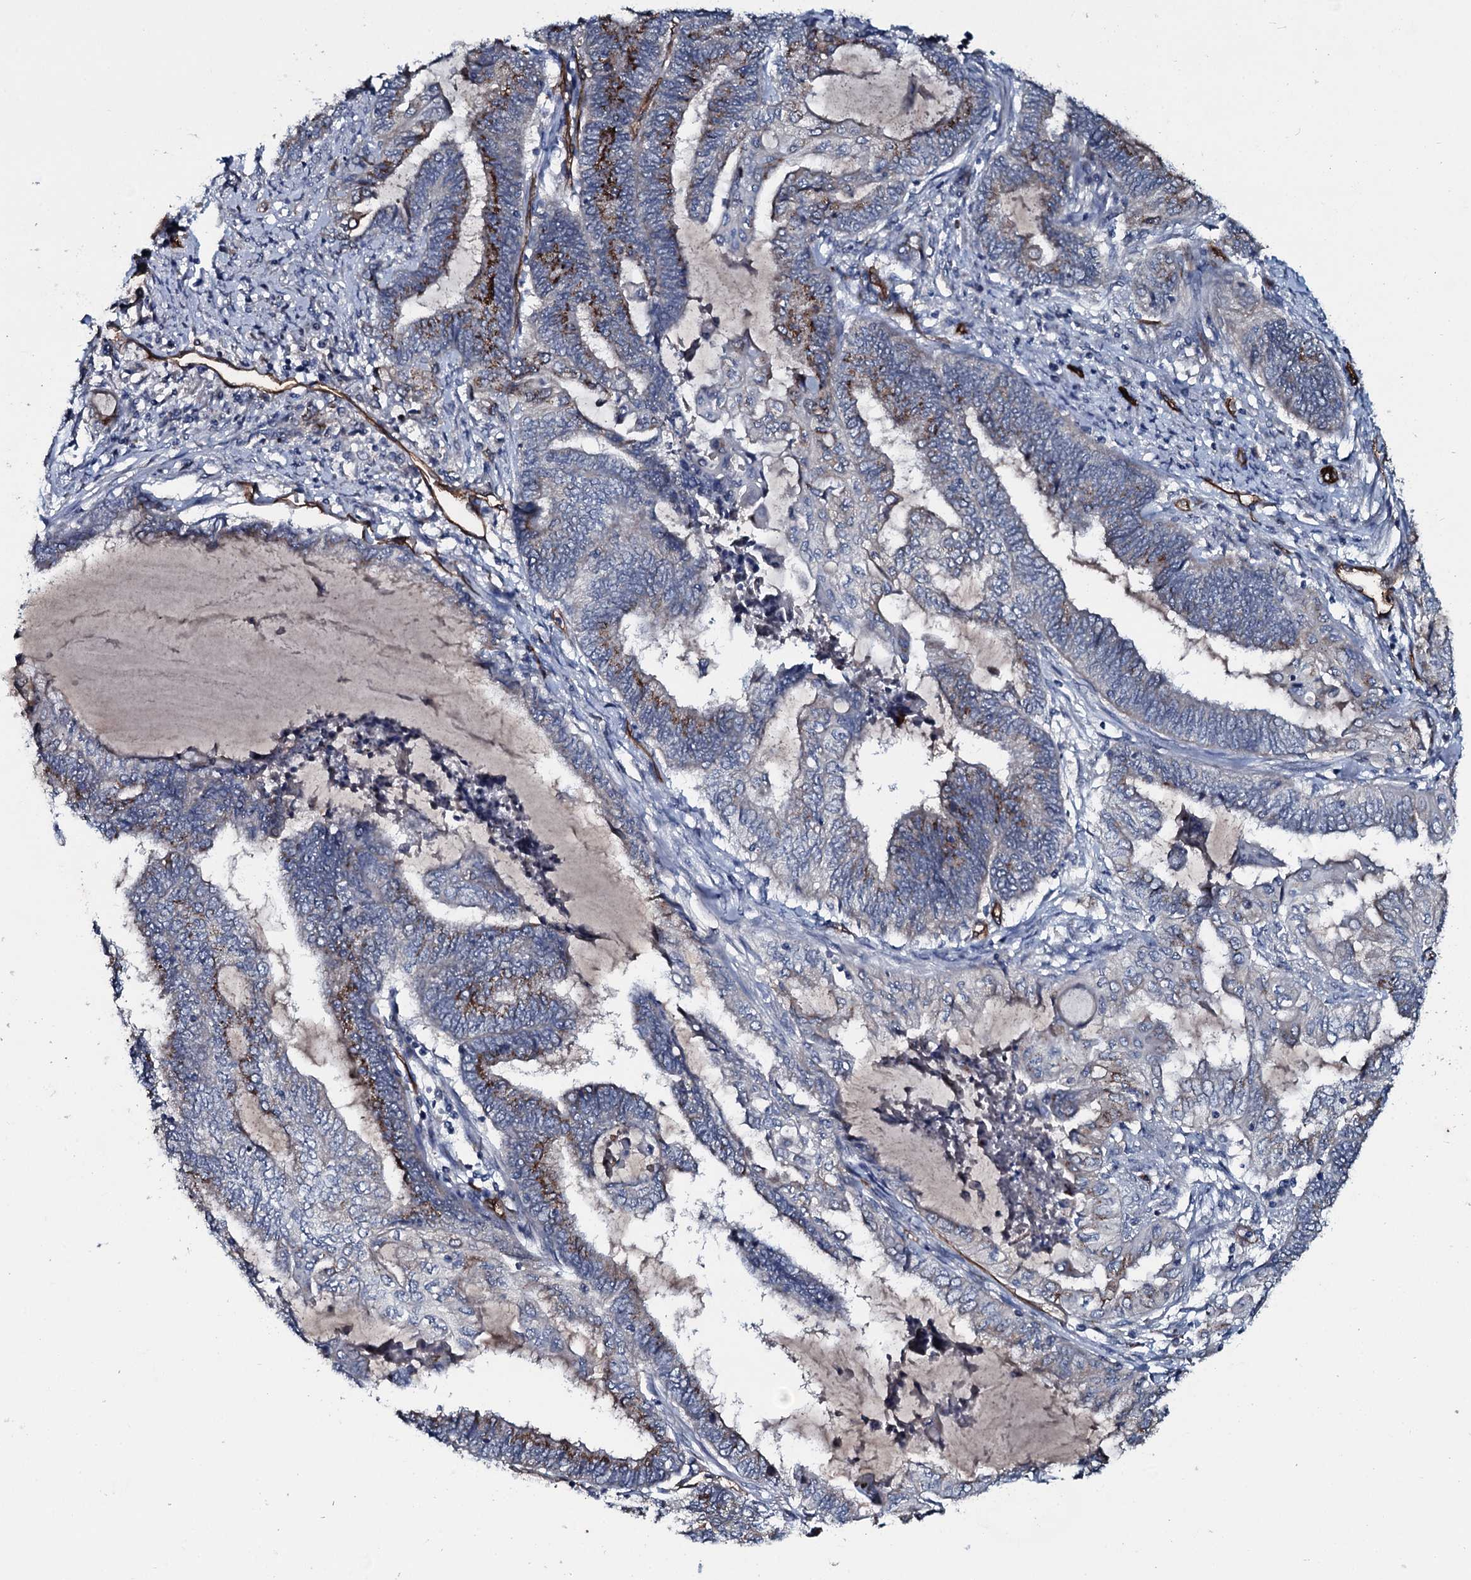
{"staining": {"intensity": "moderate", "quantity": "25%-75%", "location": "cytoplasmic/membranous"}, "tissue": "endometrial cancer", "cell_type": "Tumor cells", "image_type": "cancer", "snomed": [{"axis": "morphology", "description": "Adenocarcinoma, NOS"}, {"axis": "topography", "description": "Uterus"}, {"axis": "topography", "description": "Endometrium"}], "caption": "Endometrial cancer stained for a protein exhibits moderate cytoplasmic/membranous positivity in tumor cells.", "gene": "CLEC14A", "patient": {"sex": "female", "age": 70}}